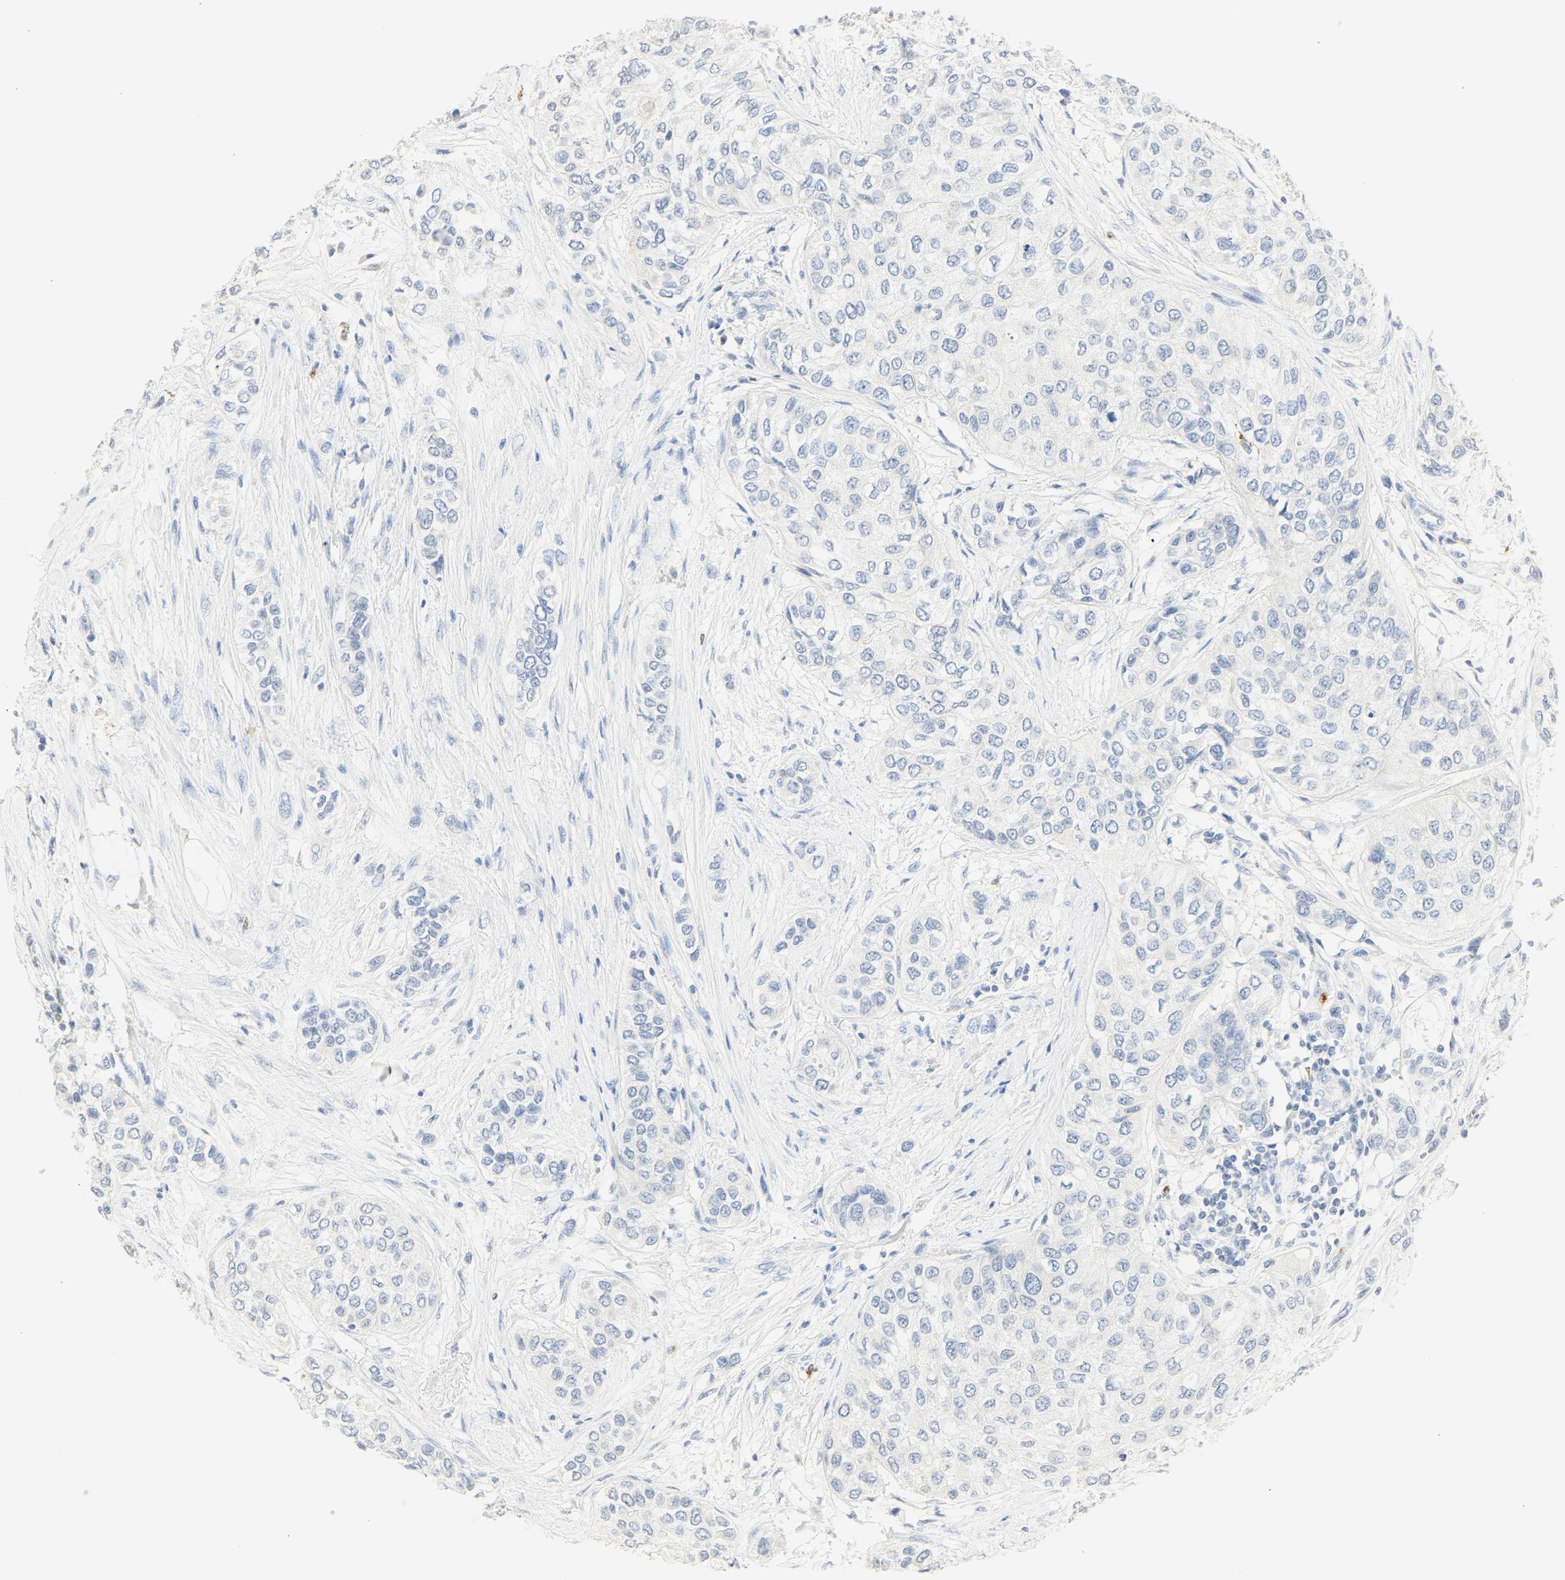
{"staining": {"intensity": "negative", "quantity": "none", "location": "none"}, "tissue": "urothelial cancer", "cell_type": "Tumor cells", "image_type": "cancer", "snomed": [{"axis": "morphology", "description": "Urothelial carcinoma, High grade"}, {"axis": "topography", "description": "Urinary bladder"}], "caption": "Immunohistochemistry image of neoplastic tissue: human high-grade urothelial carcinoma stained with DAB (3,3'-diaminobenzidine) reveals no significant protein expression in tumor cells. (Brightfield microscopy of DAB IHC at high magnification).", "gene": "MPO", "patient": {"sex": "female", "age": 56}}